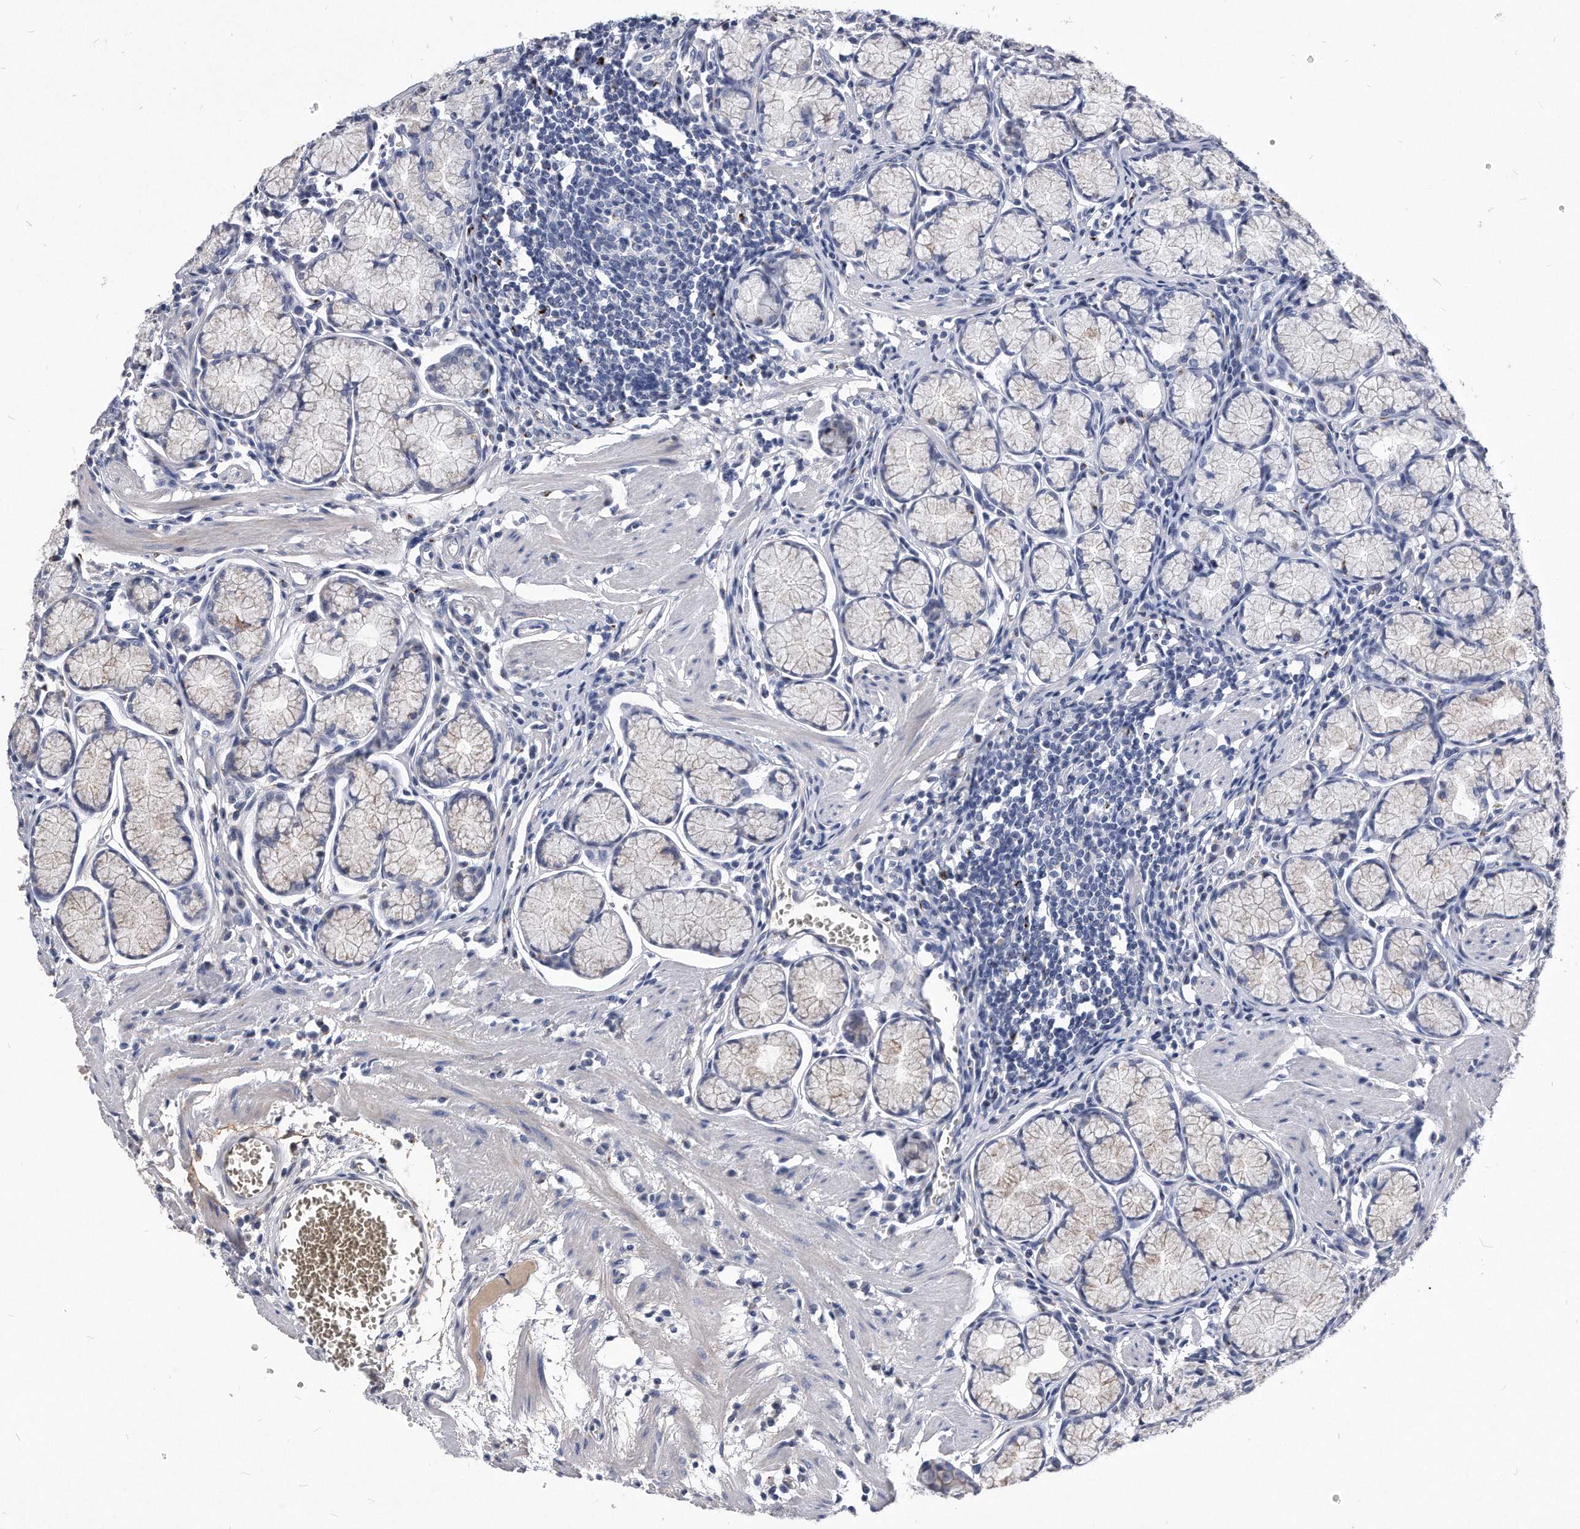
{"staining": {"intensity": "moderate", "quantity": "25%-75%", "location": "cytoplasmic/membranous"}, "tissue": "stomach", "cell_type": "Glandular cells", "image_type": "normal", "snomed": [{"axis": "morphology", "description": "Normal tissue, NOS"}, {"axis": "topography", "description": "Stomach"}], "caption": "Immunohistochemical staining of benign human stomach demonstrates moderate cytoplasmic/membranous protein positivity in about 25%-75% of glandular cells. (DAB IHC, brown staining for protein, blue staining for nuclei).", "gene": "MGAT4A", "patient": {"sex": "male", "age": 55}}